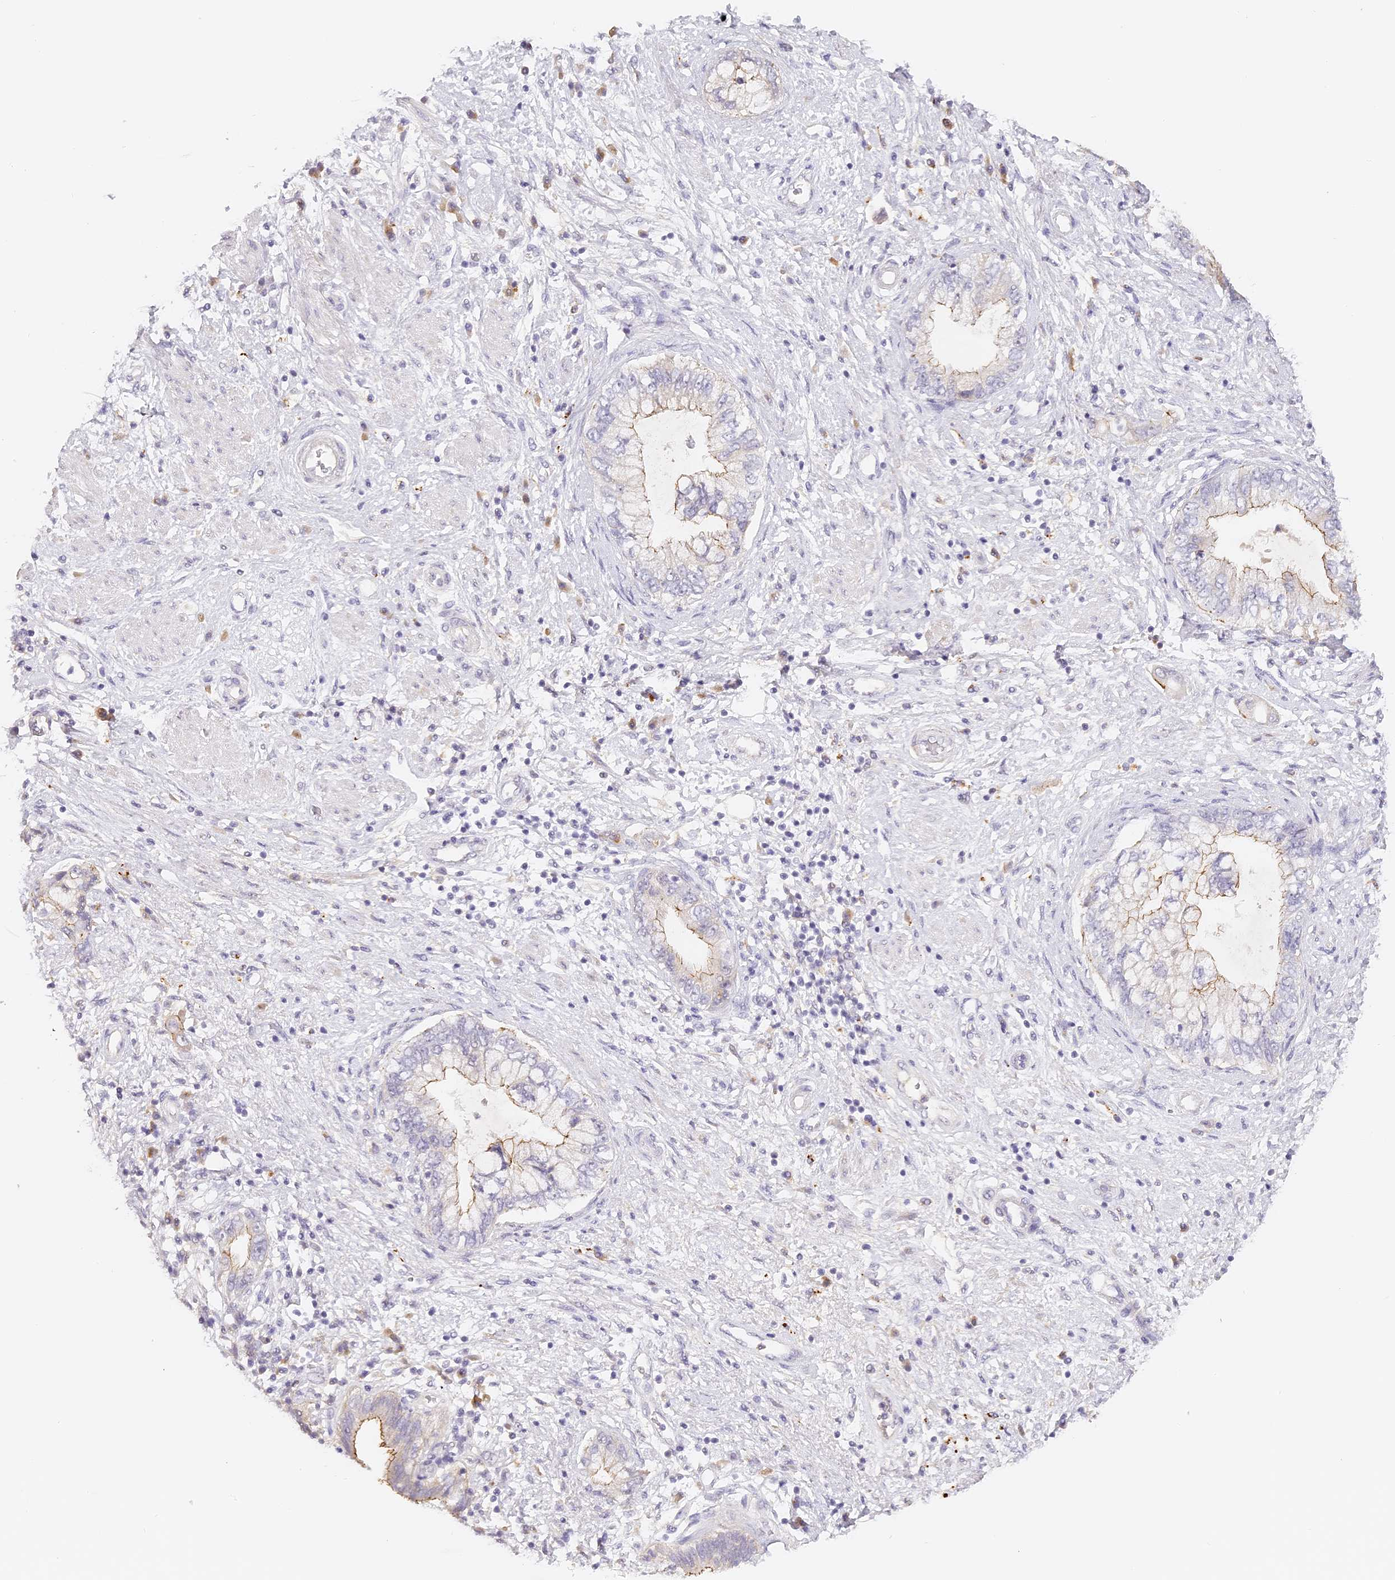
{"staining": {"intensity": "weak", "quantity": "<25%", "location": "cytoplasmic/membranous"}, "tissue": "pancreatic cancer", "cell_type": "Tumor cells", "image_type": "cancer", "snomed": [{"axis": "morphology", "description": "Adenocarcinoma, NOS"}, {"axis": "topography", "description": "Pancreas"}], "caption": "Immunohistochemical staining of human adenocarcinoma (pancreatic) displays no significant staining in tumor cells.", "gene": "ELL3", "patient": {"sex": "female", "age": 73}}